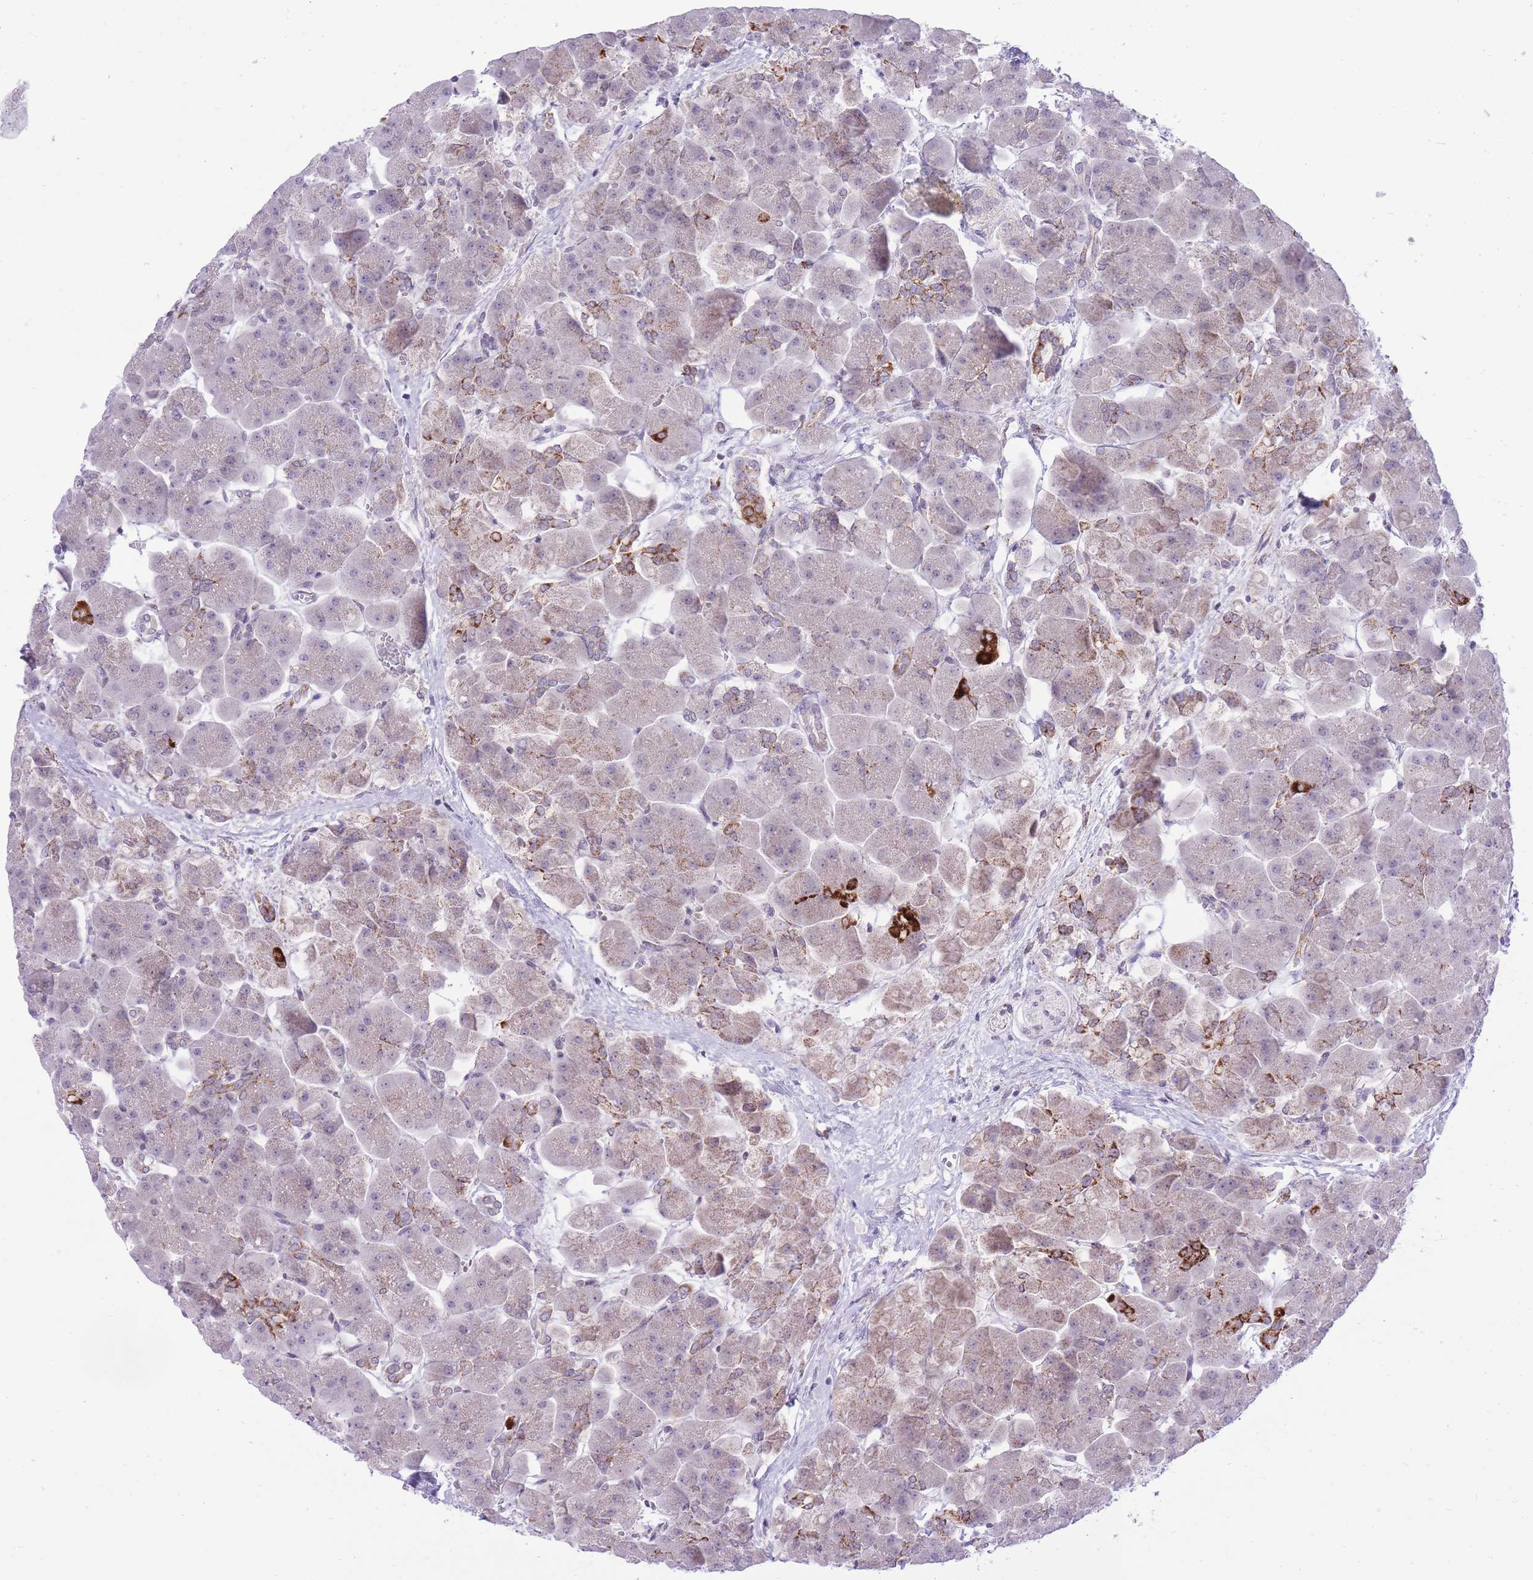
{"staining": {"intensity": "strong", "quantity": "<25%", "location": "cytoplasmic/membranous"}, "tissue": "pancreas", "cell_type": "Exocrine glandular cells", "image_type": "normal", "snomed": [{"axis": "morphology", "description": "Normal tissue, NOS"}, {"axis": "topography", "description": "Pancreas"}], "caption": "An image of pancreas stained for a protein exhibits strong cytoplasmic/membranous brown staining in exocrine glandular cells. (DAB (3,3'-diaminobenzidine) IHC, brown staining for protein, blue staining for nuclei).", "gene": "DENND2D", "patient": {"sex": "male", "age": 66}}